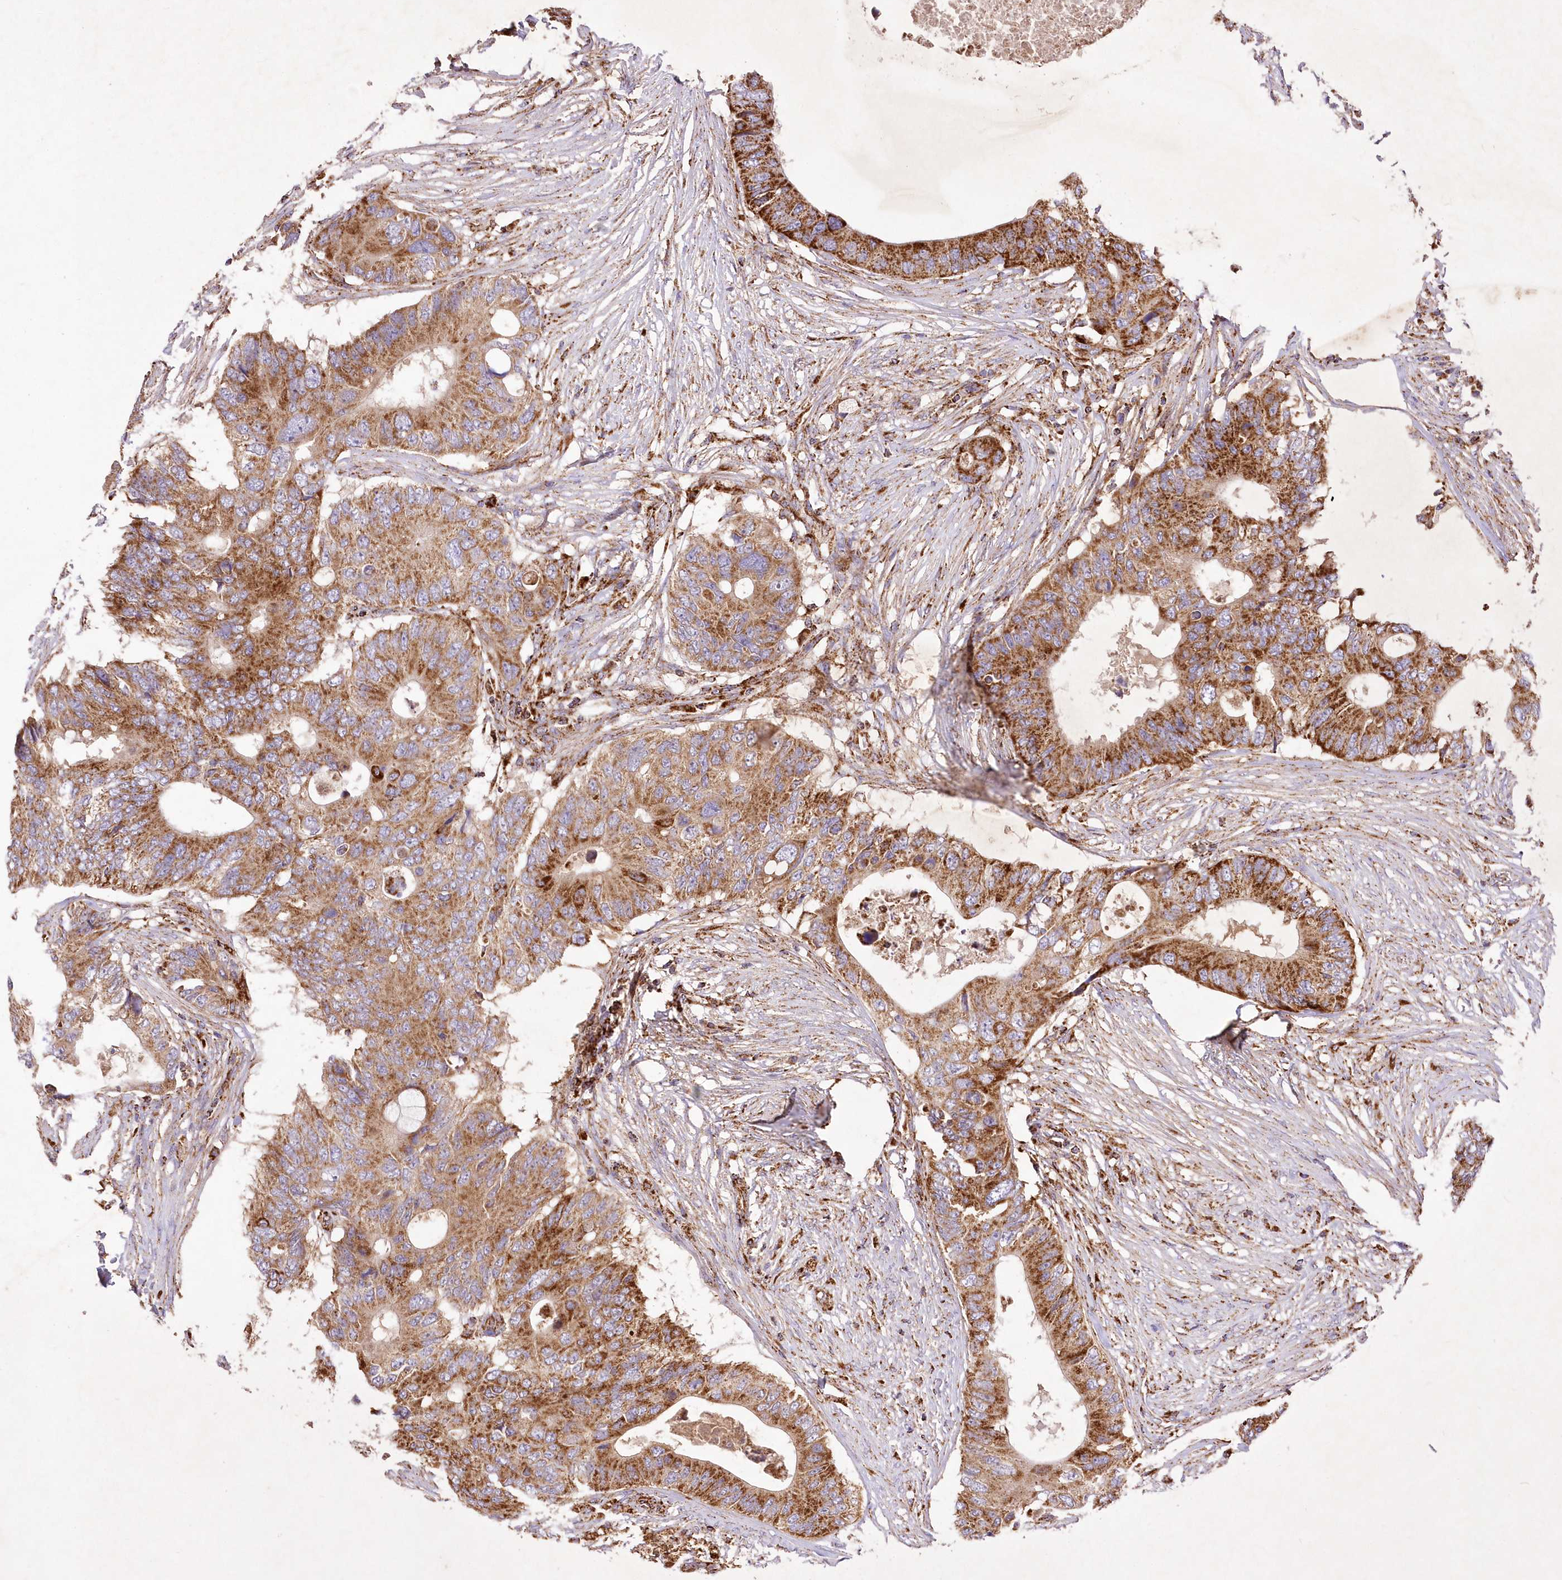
{"staining": {"intensity": "strong", "quantity": ">75%", "location": "cytoplasmic/membranous"}, "tissue": "colorectal cancer", "cell_type": "Tumor cells", "image_type": "cancer", "snomed": [{"axis": "morphology", "description": "Adenocarcinoma, NOS"}, {"axis": "topography", "description": "Colon"}], "caption": "Colorectal adenocarcinoma stained with a protein marker exhibits strong staining in tumor cells.", "gene": "ASNSD1", "patient": {"sex": "male", "age": 71}}